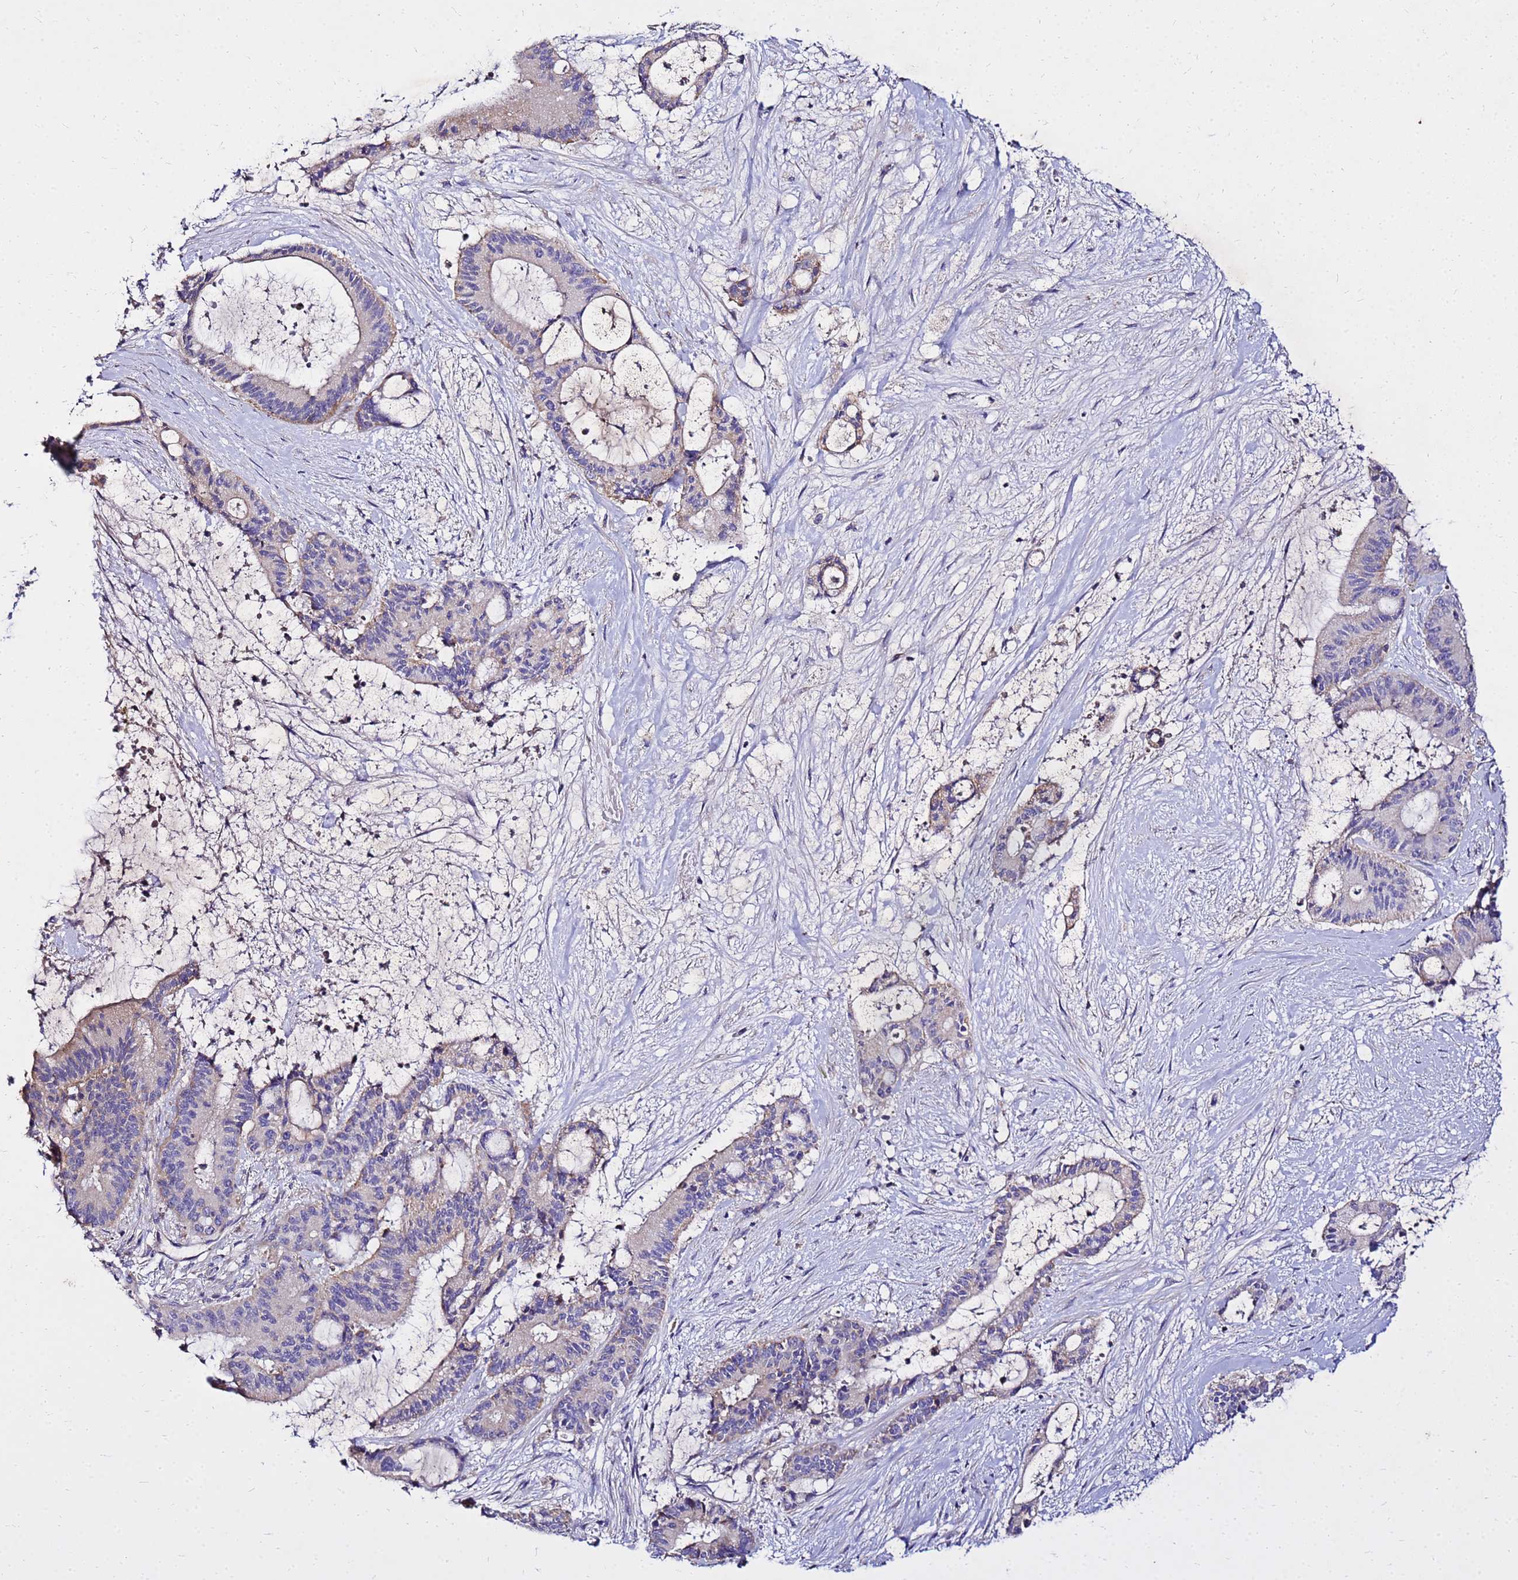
{"staining": {"intensity": "weak", "quantity": "<25%", "location": "cytoplasmic/membranous"}, "tissue": "liver cancer", "cell_type": "Tumor cells", "image_type": "cancer", "snomed": [{"axis": "morphology", "description": "Normal tissue, NOS"}, {"axis": "morphology", "description": "Cholangiocarcinoma"}, {"axis": "topography", "description": "Liver"}, {"axis": "topography", "description": "Peripheral nerve tissue"}], "caption": "IHC photomicrograph of neoplastic tissue: liver cancer (cholangiocarcinoma) stained with DAB (3,3'-diaminobenzidine) shows no significant protein expression in tumor cells. (DAB (3,3'-diaminobenzidine) immunohistochemistry (IHC) with hematoxylin counter stain).", "gene": "COX14", "patient": {"sex": "female", "age": 73}}